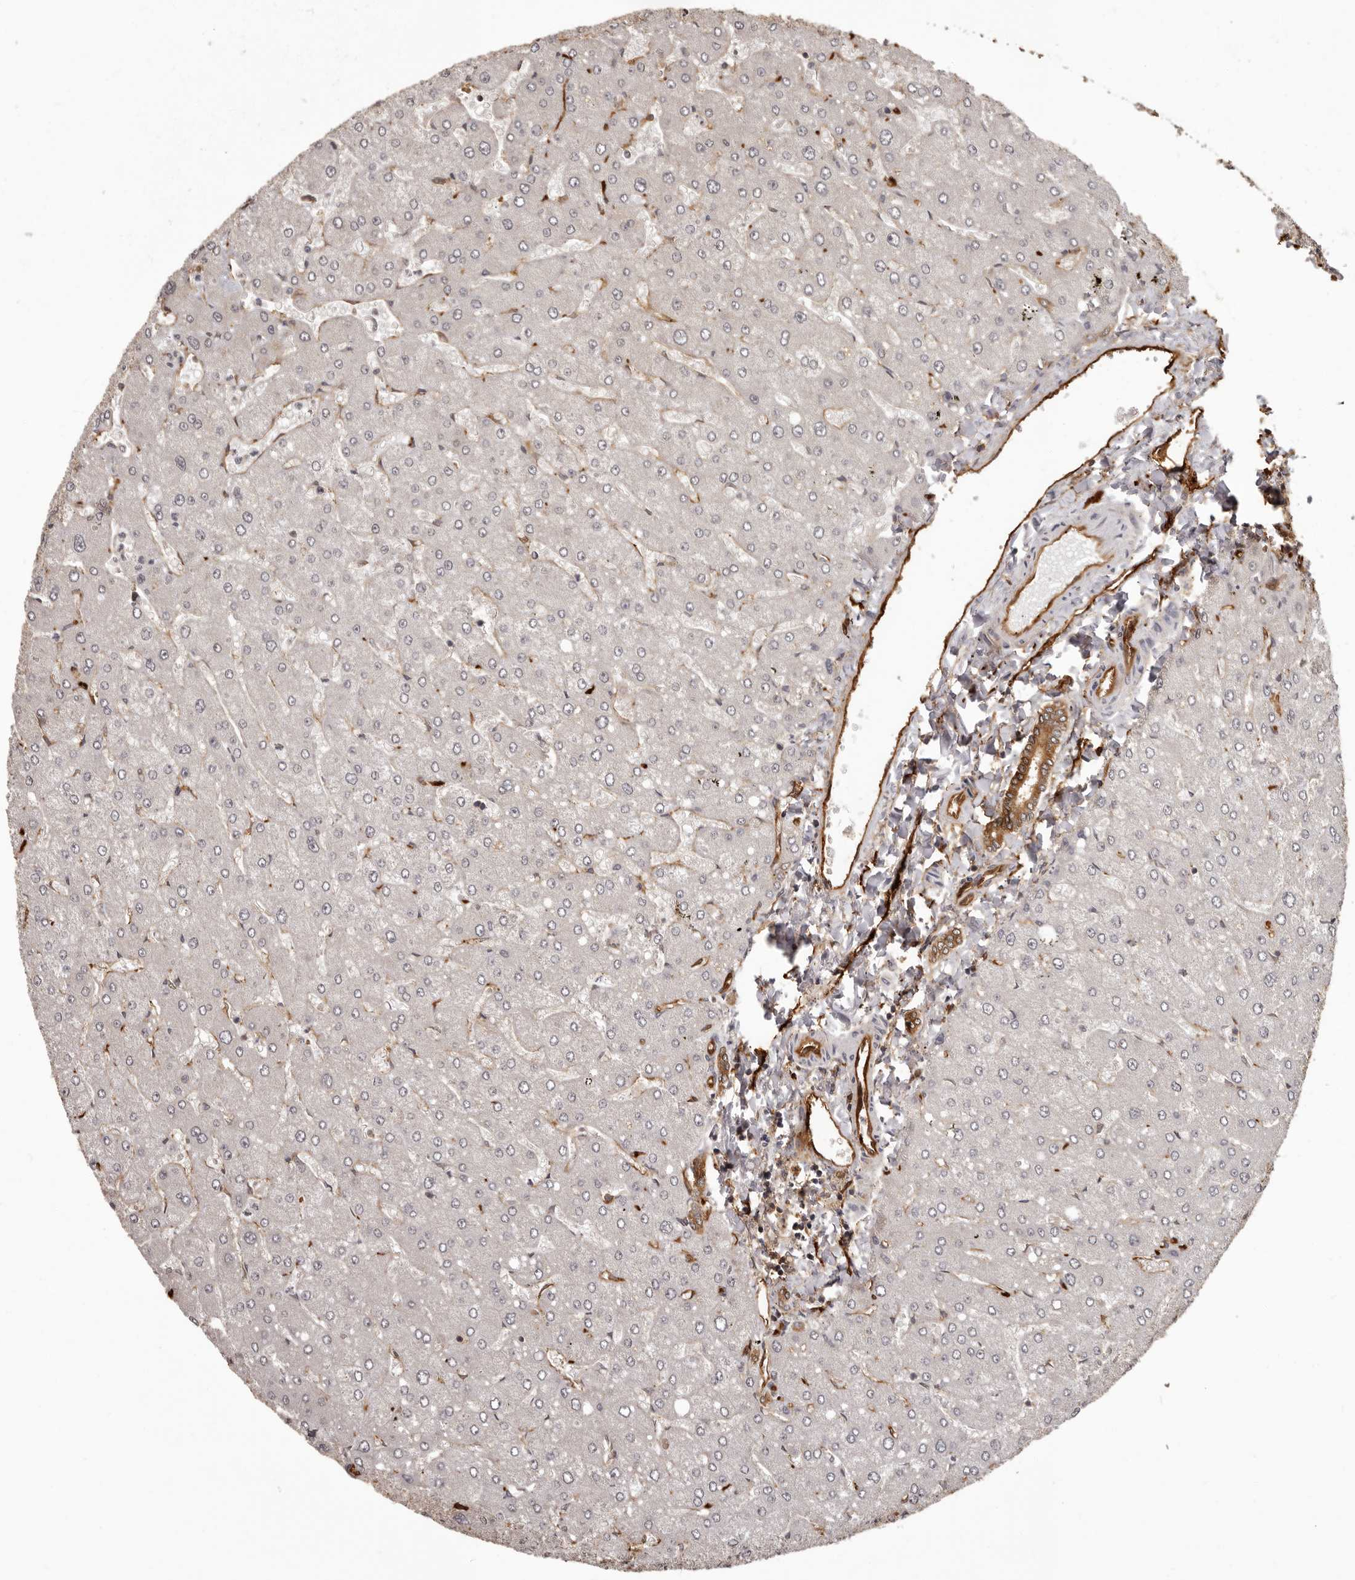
{"staining": {"intensity": "strong", "quantity": ">75%", "location": "cytoplasmic/membranous"}, "tissue": "liver", "cell_type": "Cholangiocytes", "image_type": "normal", "snomed": [{"axis": "morphology", "description": "Normal tissue, NOS"}, {"axis": "topography", "description": "Liver"}], "caption": "Immunohistochemical staining of normal human liver reveals high levels of strong cytoplasmic/membranous positivity in about >75% of cholangiocytes.", "gene": "SLITRK6", "patient": {"sex": "male", "age": 55}}